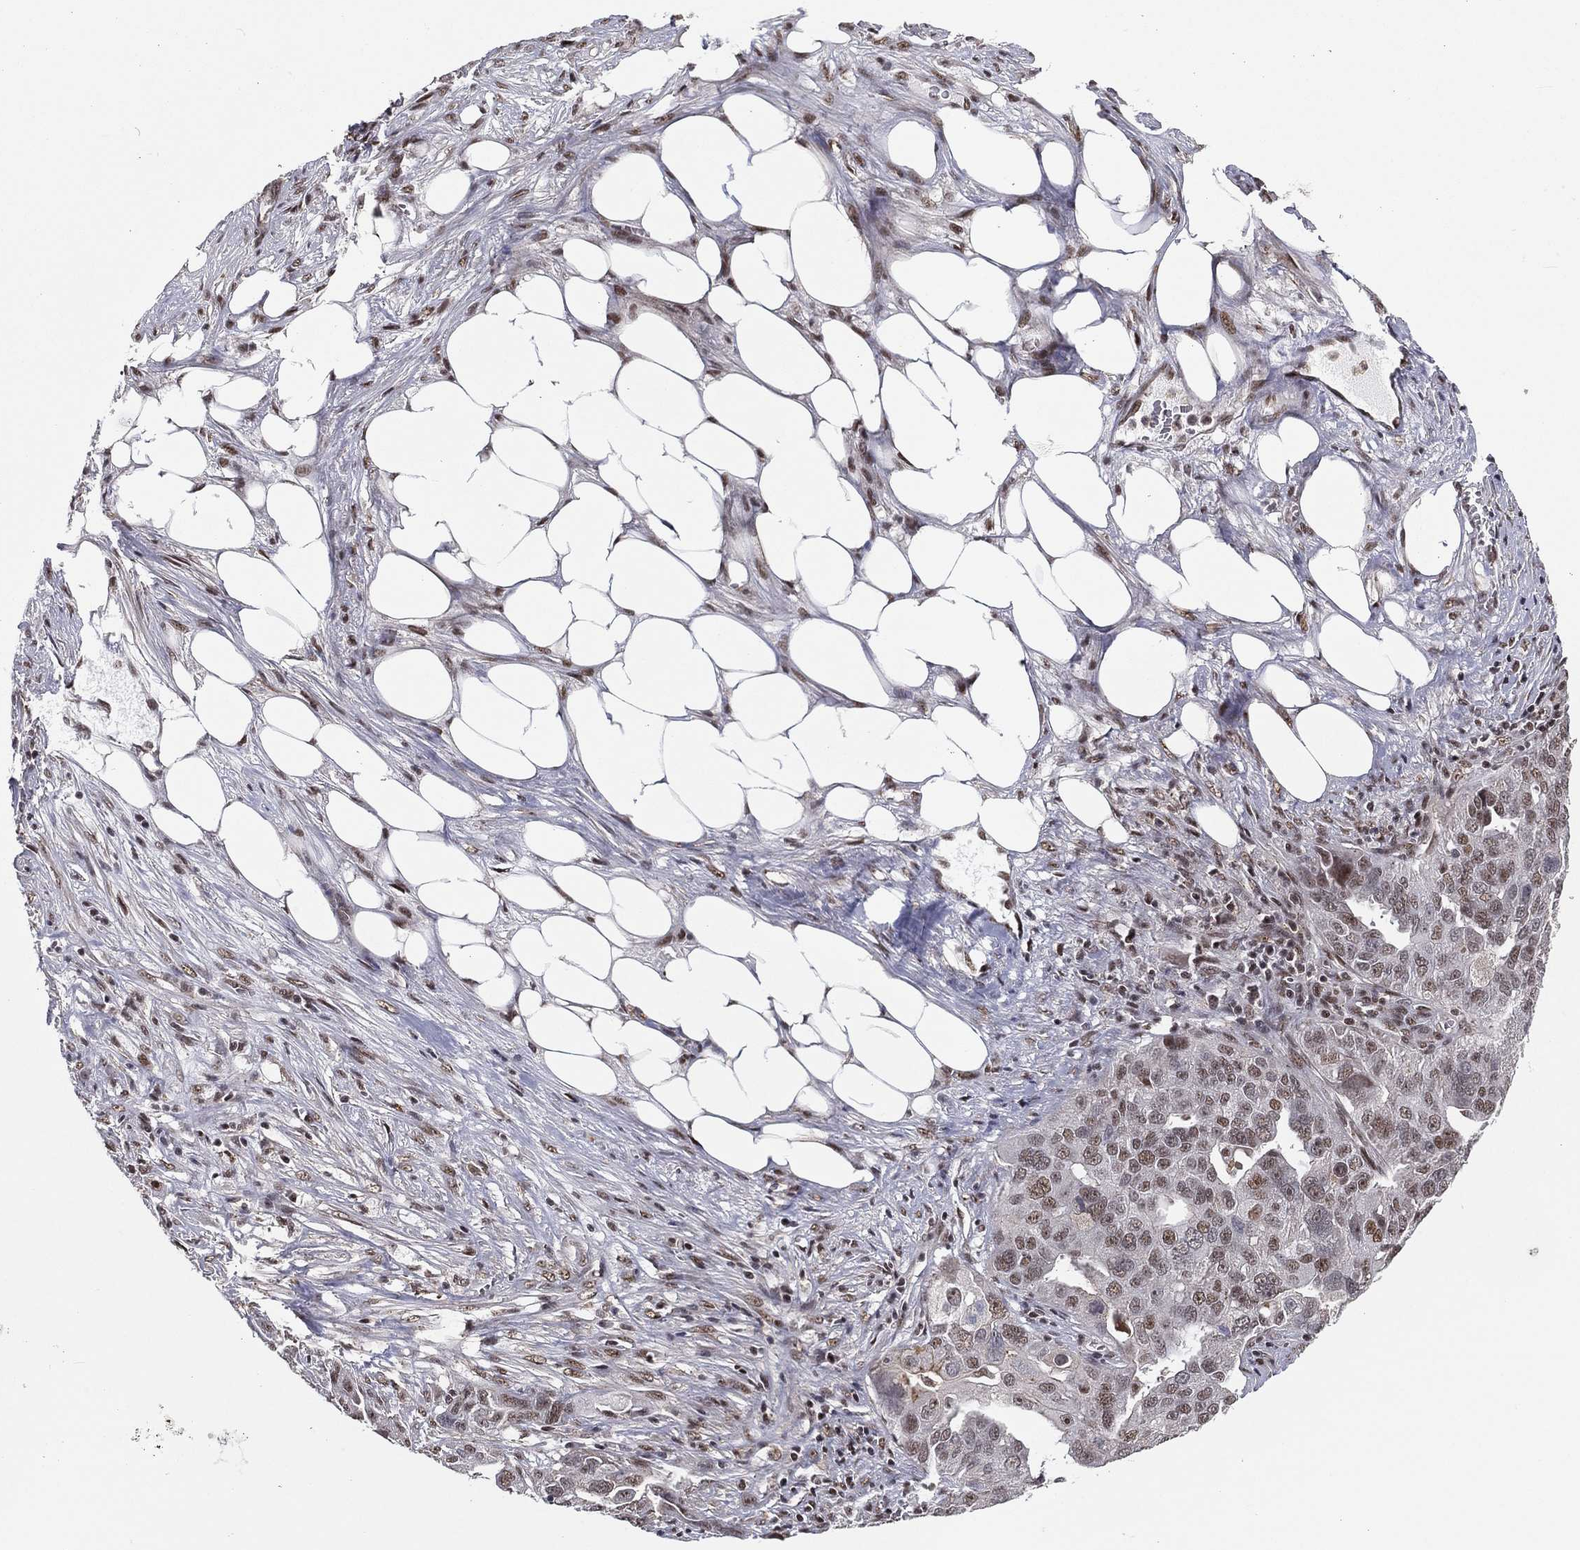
{"staining": {"intensity": "moderate", "quantity": "25%-75%", "location": "nuclear"}, "tissue": "ovarian cancer", "cell_type": "Tumor cells", "image_type": "cancer", "snomed": [{"axis": "morphology", "description": "Carcinoma, endometroid"}, {"axis": "topography", "description": "Soft tissue"}, {"axis": "topography", "description": "Ovary"}], "caption": "Moderate nuclear protein positivity is identified in approximately 25%-75% of tumor cells in ovarian endometroid carcinoma. The protein of interest is stained brown, and the nuclei are stained in blue (DAB (3,3'-diaminobenzidine) IHC with brightfield microscopy, high magnification).", "gene": "GPALPP1", "patient": {"sex": "female", "age": 52}}